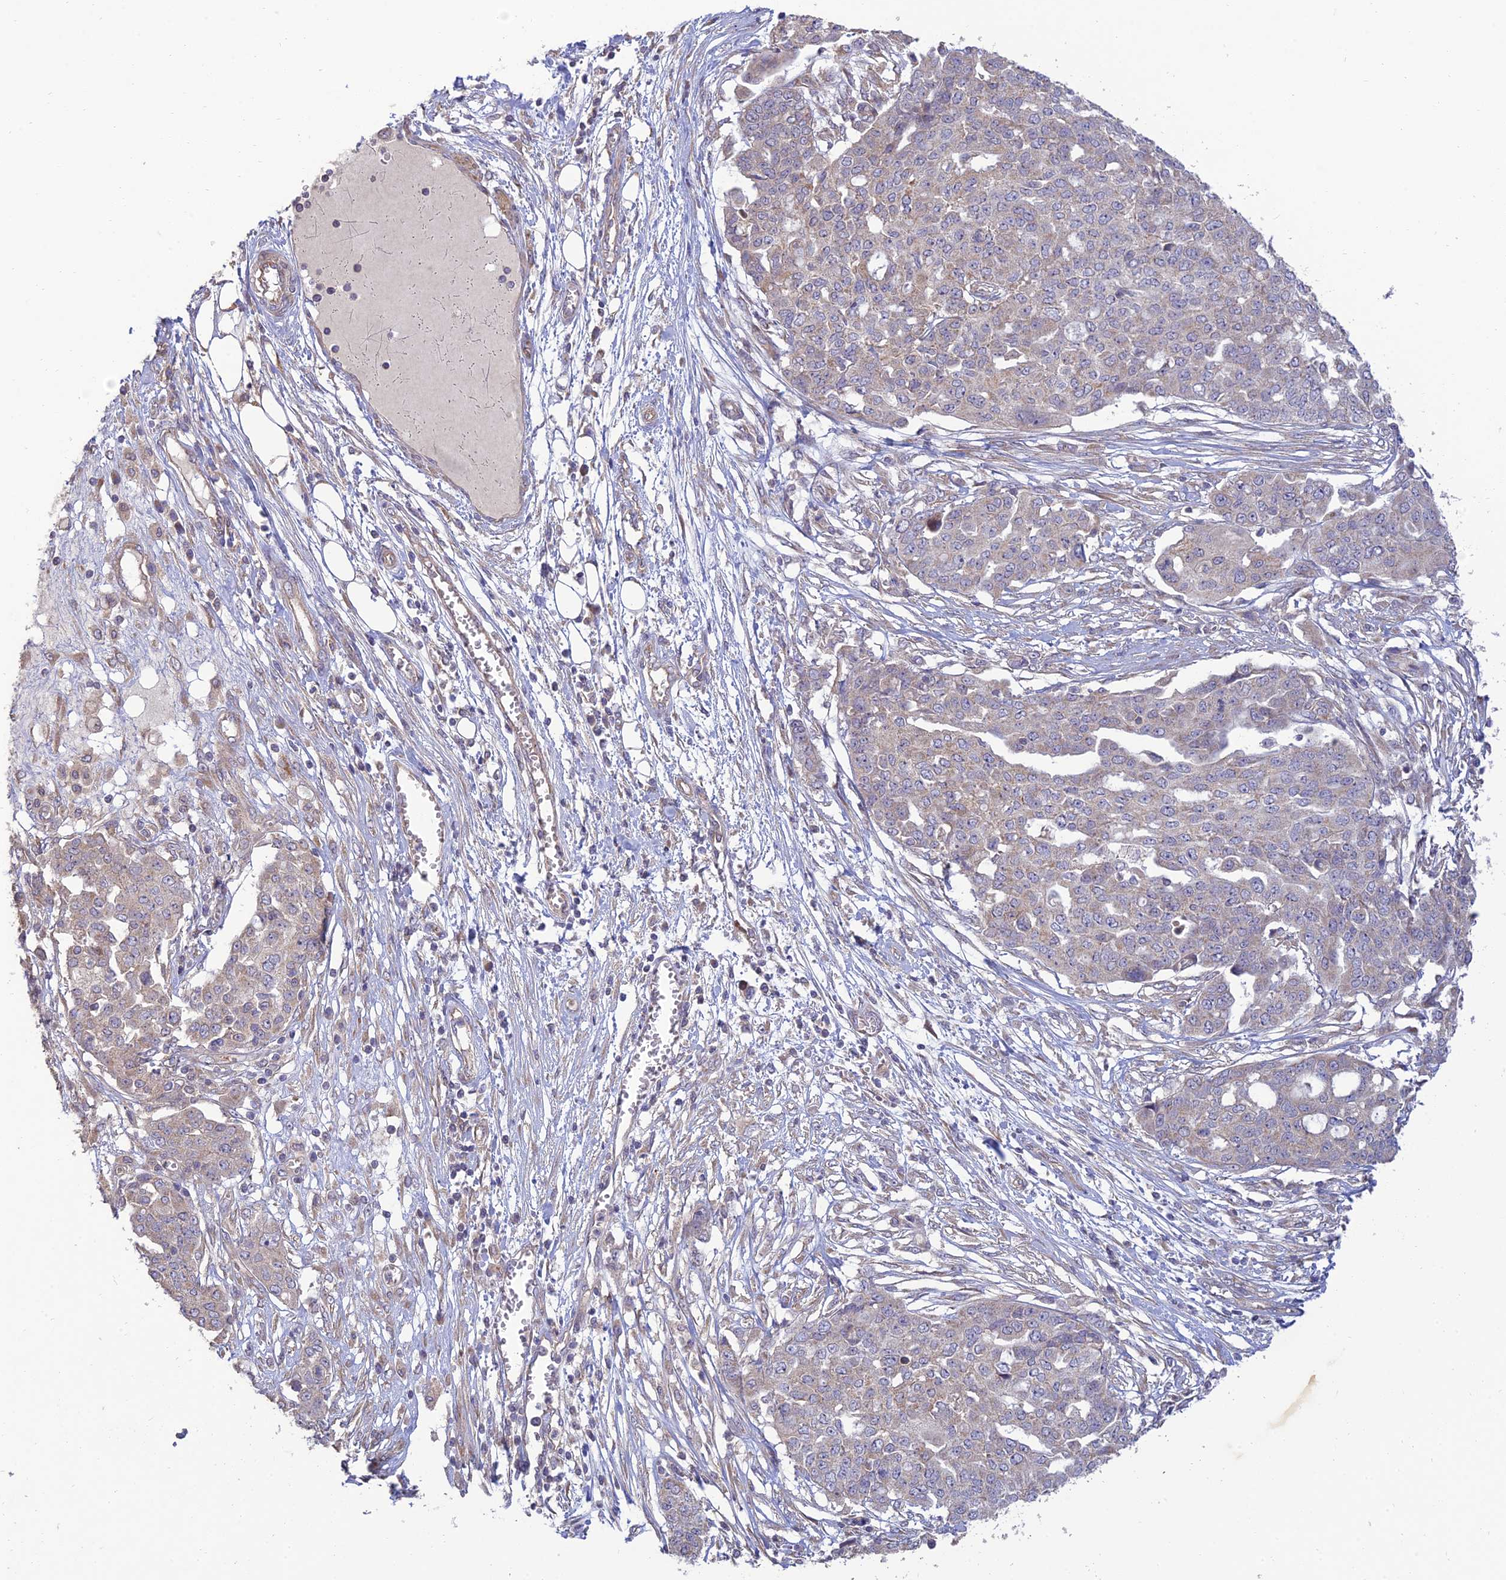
{"staining": {"intensity": "negative", "quantity": "none", "location": "none"}, "tissue": "ovarian cancer", "cell_type": "Tumor cells", "image_type": "cancer", "snomed": [{"axis": "morphology", "description": "Cystadenocarcinoma, serous, NOS"}, {"axis": "topography", "description": "Soft tissue"}, {"axis": "topography", "description": "Ovary"}], "caption": "Ovarian serous cystadenocarcinoma was stained to show a protein in brown. There is no significant positivity in tumor cells. Nuclei are stained in blue.", "gene": "C3orf20", "patient": {"sex": "female", "age": 57}}